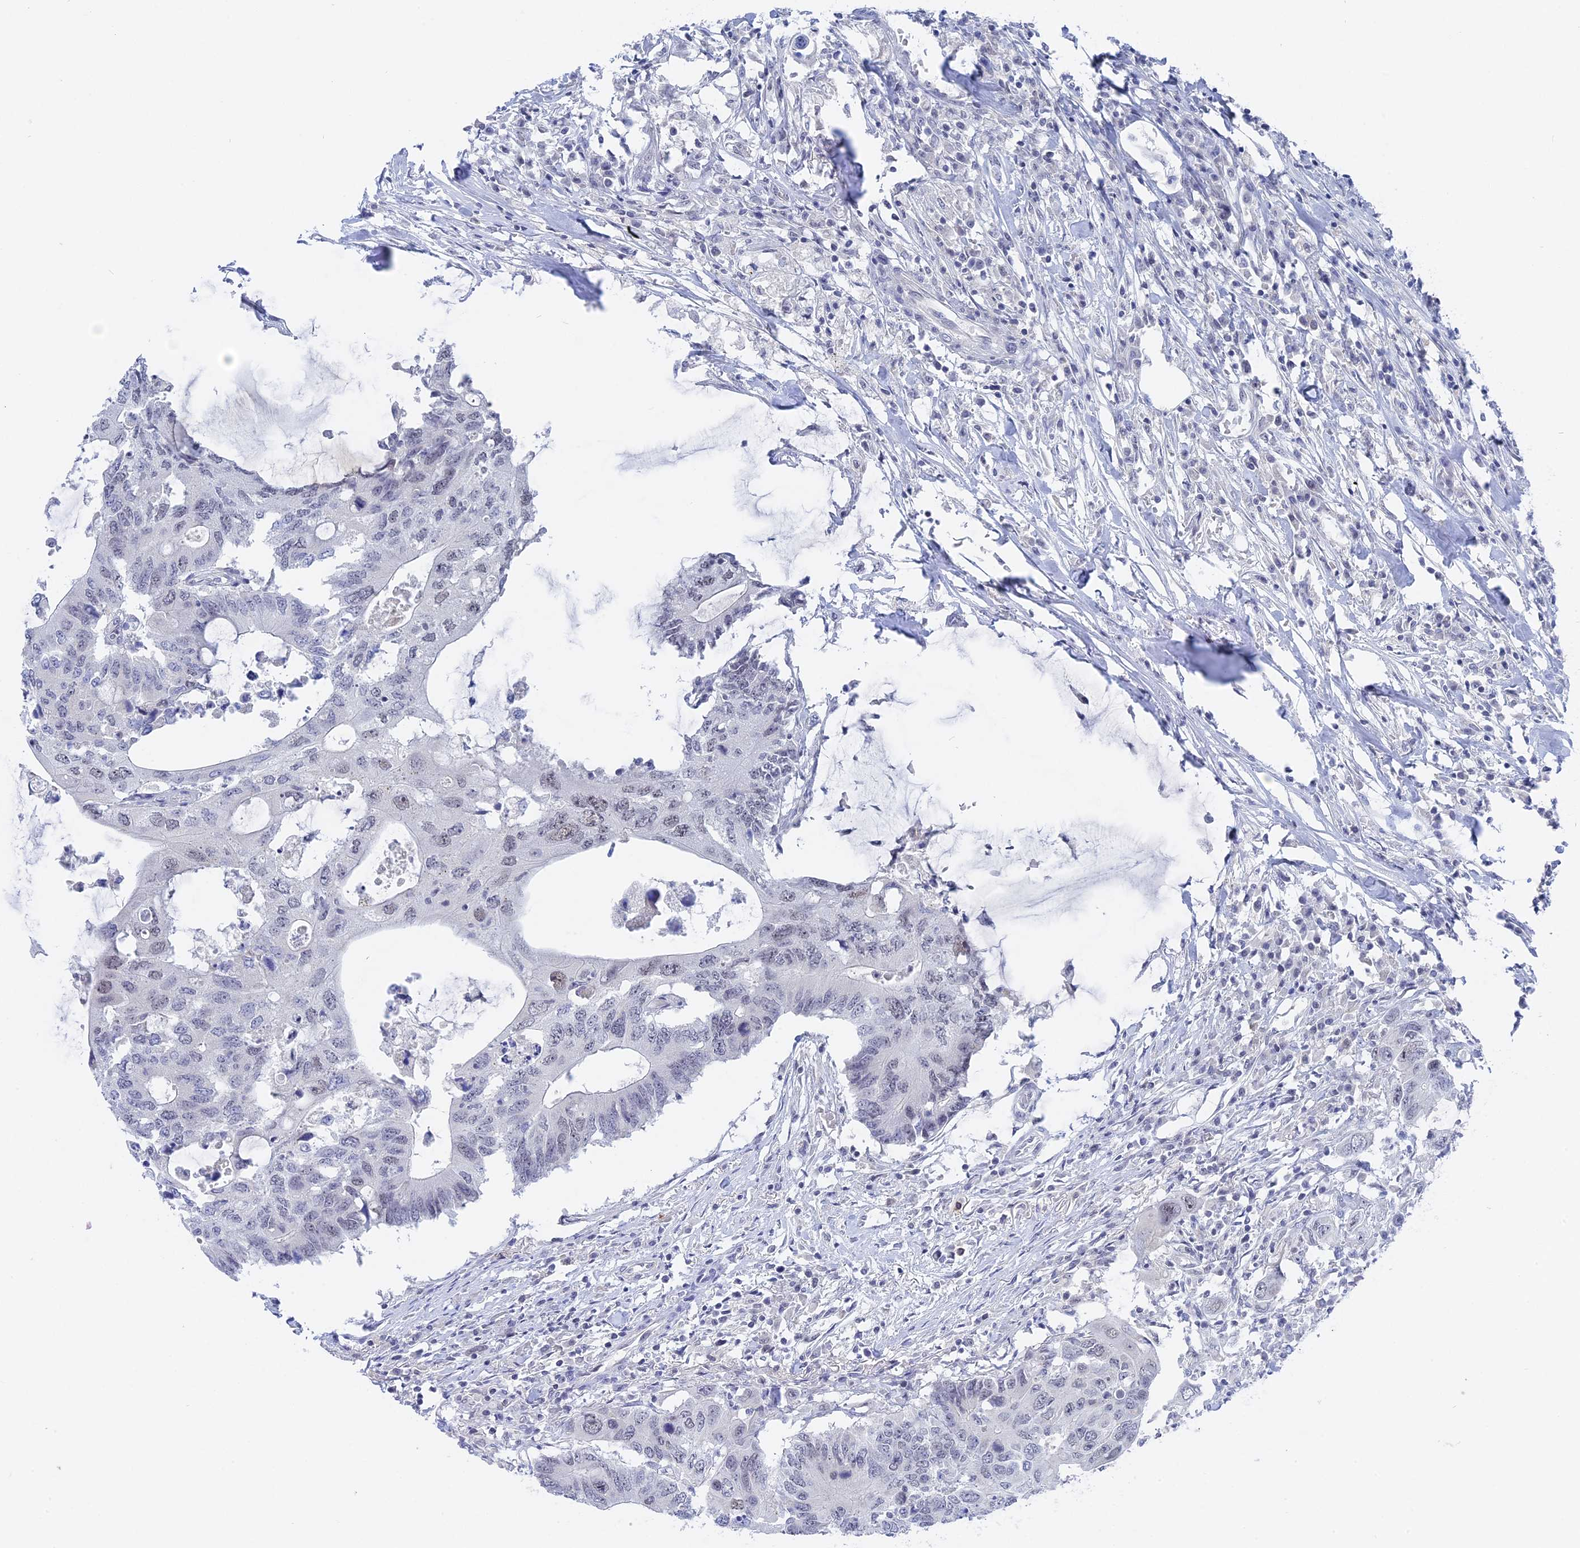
{"staining": {"intensity": "weak", "quantity": "<25%", "location": "nuclear"}, "tissue": "colorectal cancer", "cell_type": "Tumor cells", "image_type": "cancer", "snomed": [{"axis": "morphology", "description": "Adenocarcinoma, NOS"}, {"axis": "topography", "description": "Colon"}], "caption": "Tumor cells are negative for protein expression in human colorectal cancer (adenocarcinoma).", "gene": "BRD2", "patient": {"sex": "male", "age": 71}}